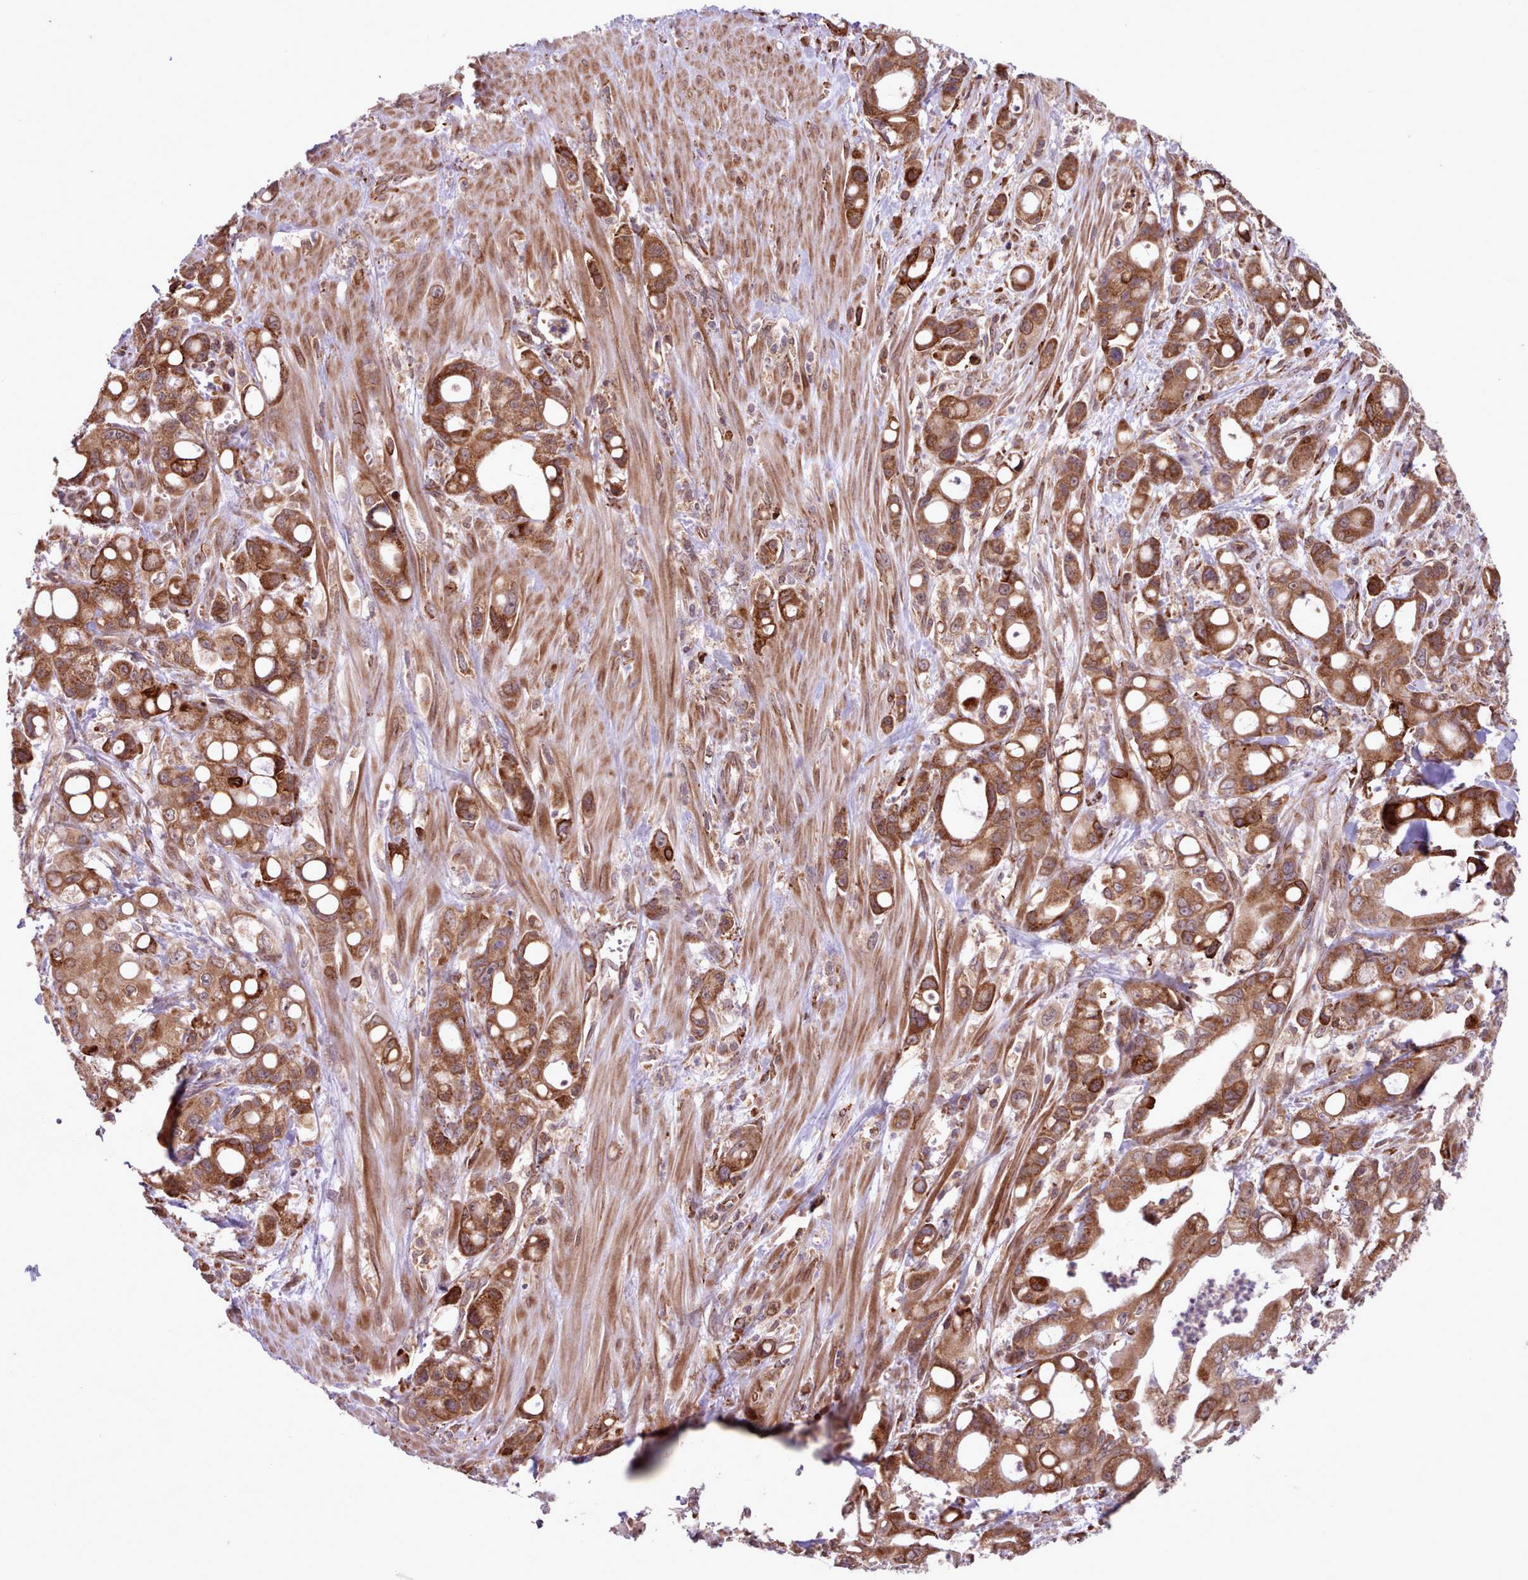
{"staining": {"intensity": "strong", "quantity": ">75%", "location": "cytoplasmic/membranous"}, "tissue": "pancreatic cancer", "cell_type": "Tumor cells", "image_type": "cancer", "snomed": [{"axis": "morphology", "description": "Adenocarcinoma, NOS"}, {"axis": "topography", "description": "Pancreas"}], "caption": "A brown stain labels strong cytoplasmic/membranous positivity of a protein in pancreatic cancer (adenocarcinoma) tumor cells.", "gene": "TTLL3", "patient": {"sex": "male", "age": 68}}